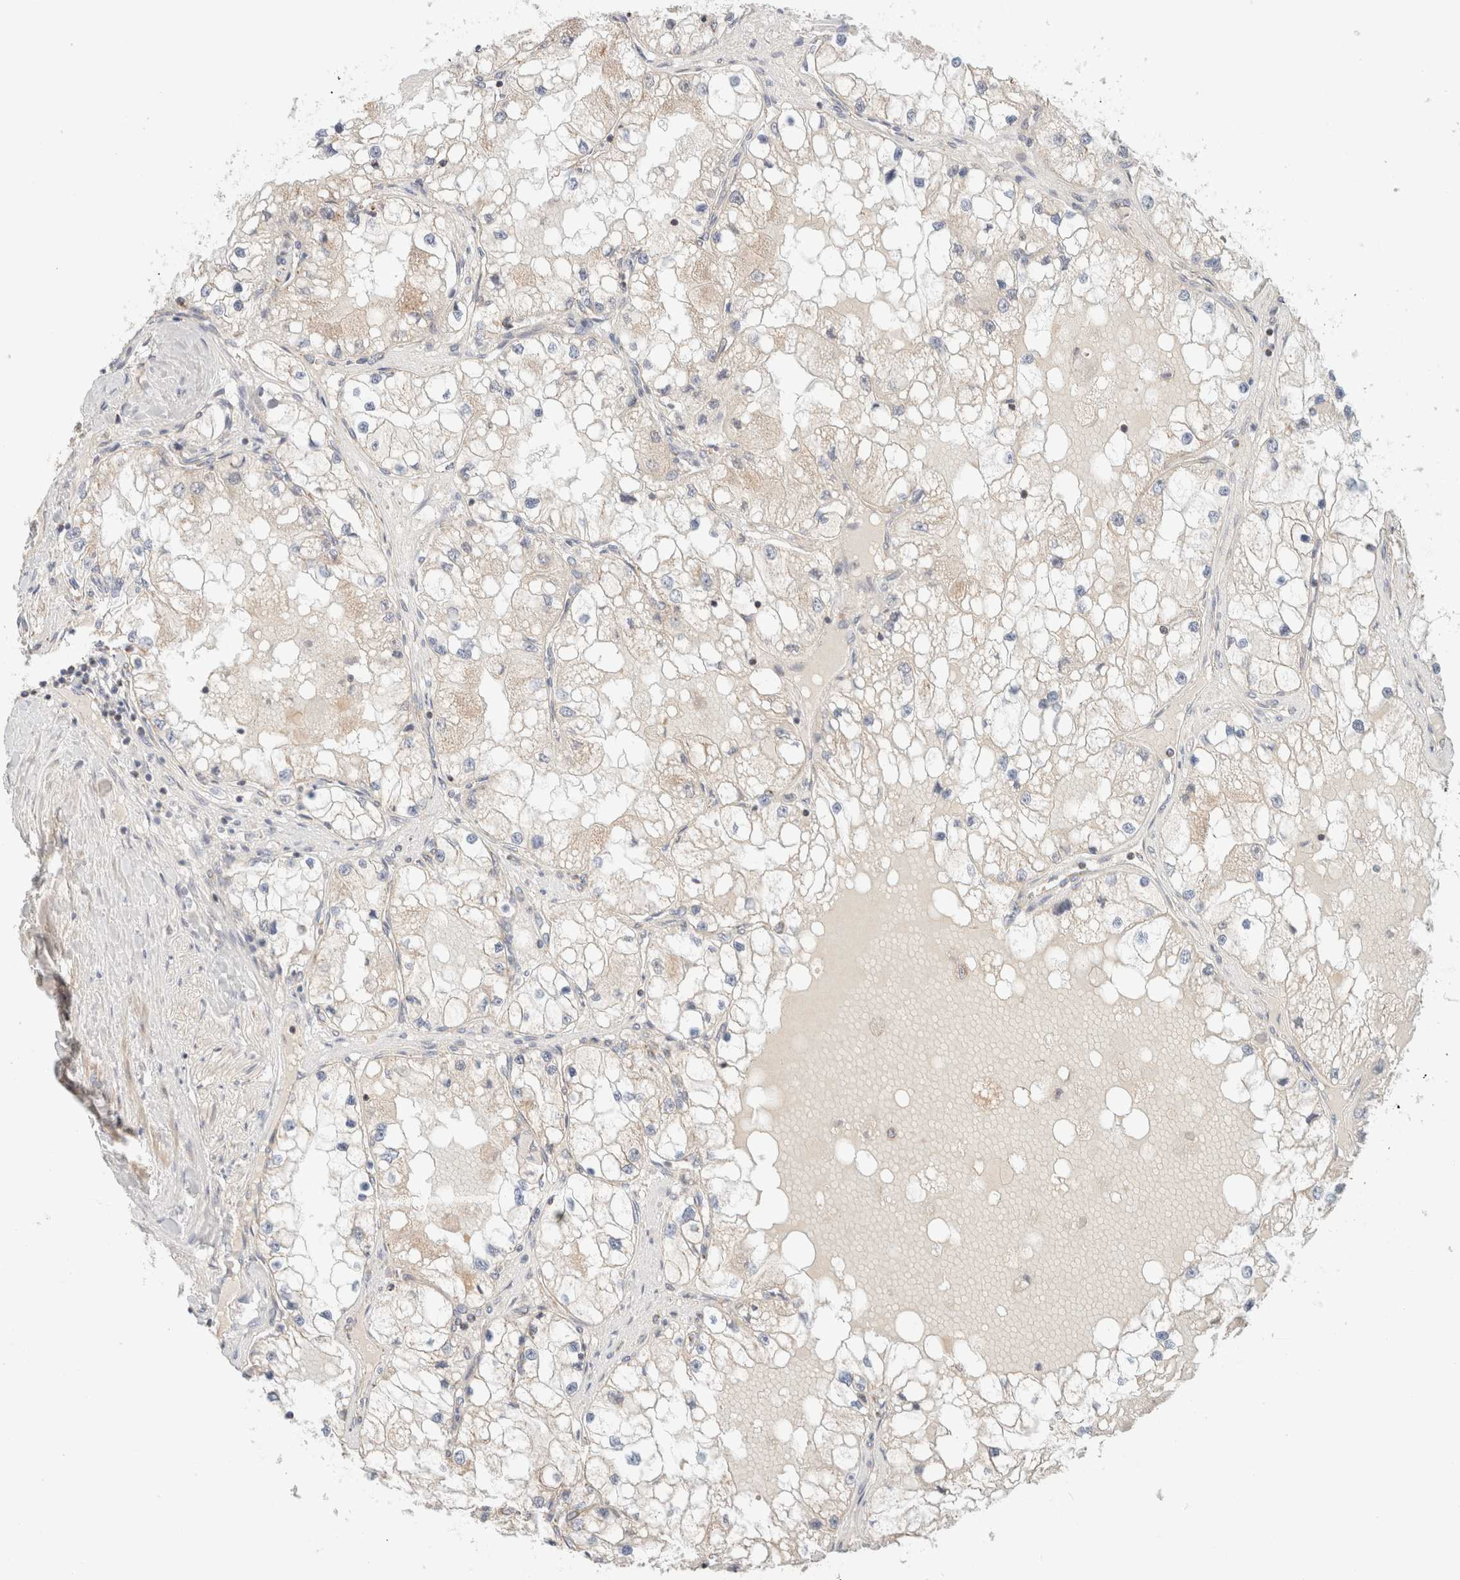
{"staining": {"intensity": "weak", "quantity": "<25%", "location": "cytoplasmic/membranous"}, "tissue": "renal cancer", "cell_type": "Tumor cells", "image_type": "cancer", "snomed": [{"axis": "morphology", "description": "Adenocarcinoma, NOS"}, {"axis": "topography", "description": "Kidney"}], "caption": "A micrograph of human renal adenocarcinoma is negative for staining in tumor cells.", "gene": "MRM3", "patient": {"sex": "male", "age": 68}}